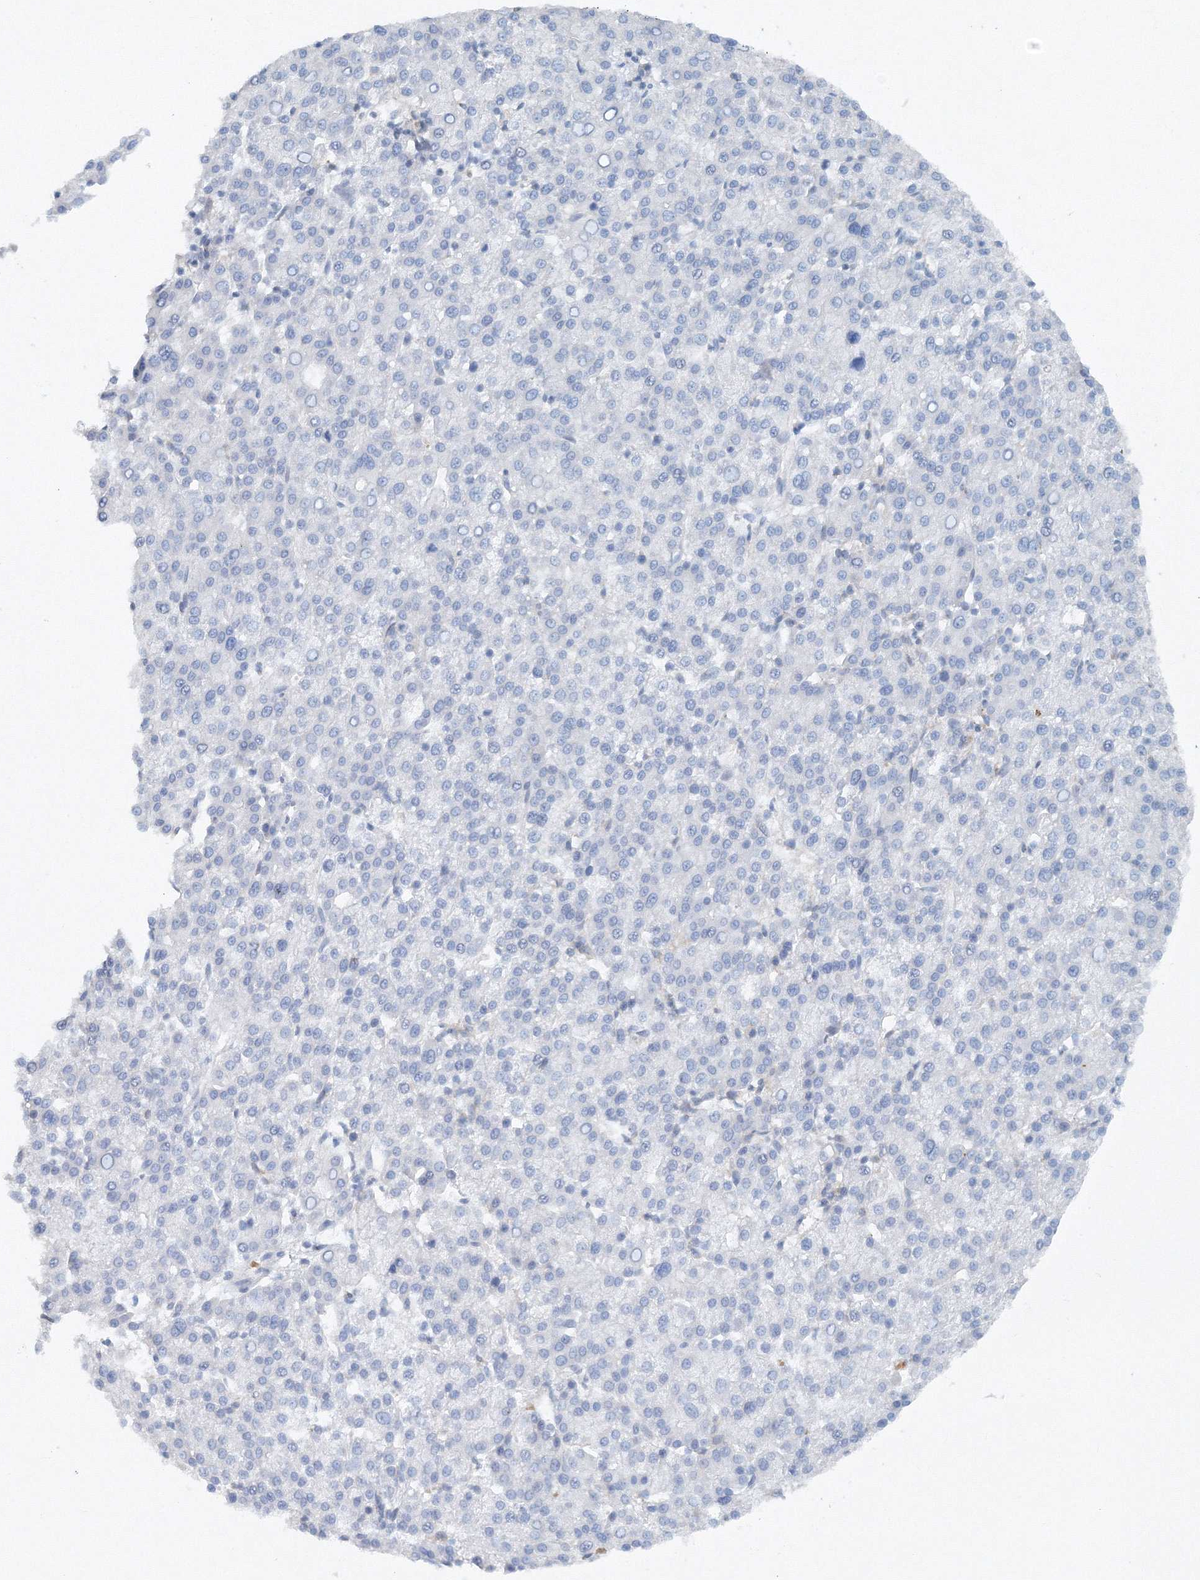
{"staining": {"intensity": "negative", "quantity": "none", "location": "none"}, "tissue": "liver cancer", "cell_type": "Tumor cells", "image_type": "cancer", "snomed": [{"axis": "morphology", "description": "Carcinoma, Hepatocellular, NOS"}, {"axis": "topography", "description": "Liver"}], "caption": "Tumor cells show no significant protein positivity in liver hepatocellular carcinoma.", "gene": "SH3BP5", "patient": {"sex": "female", "age": 58}}